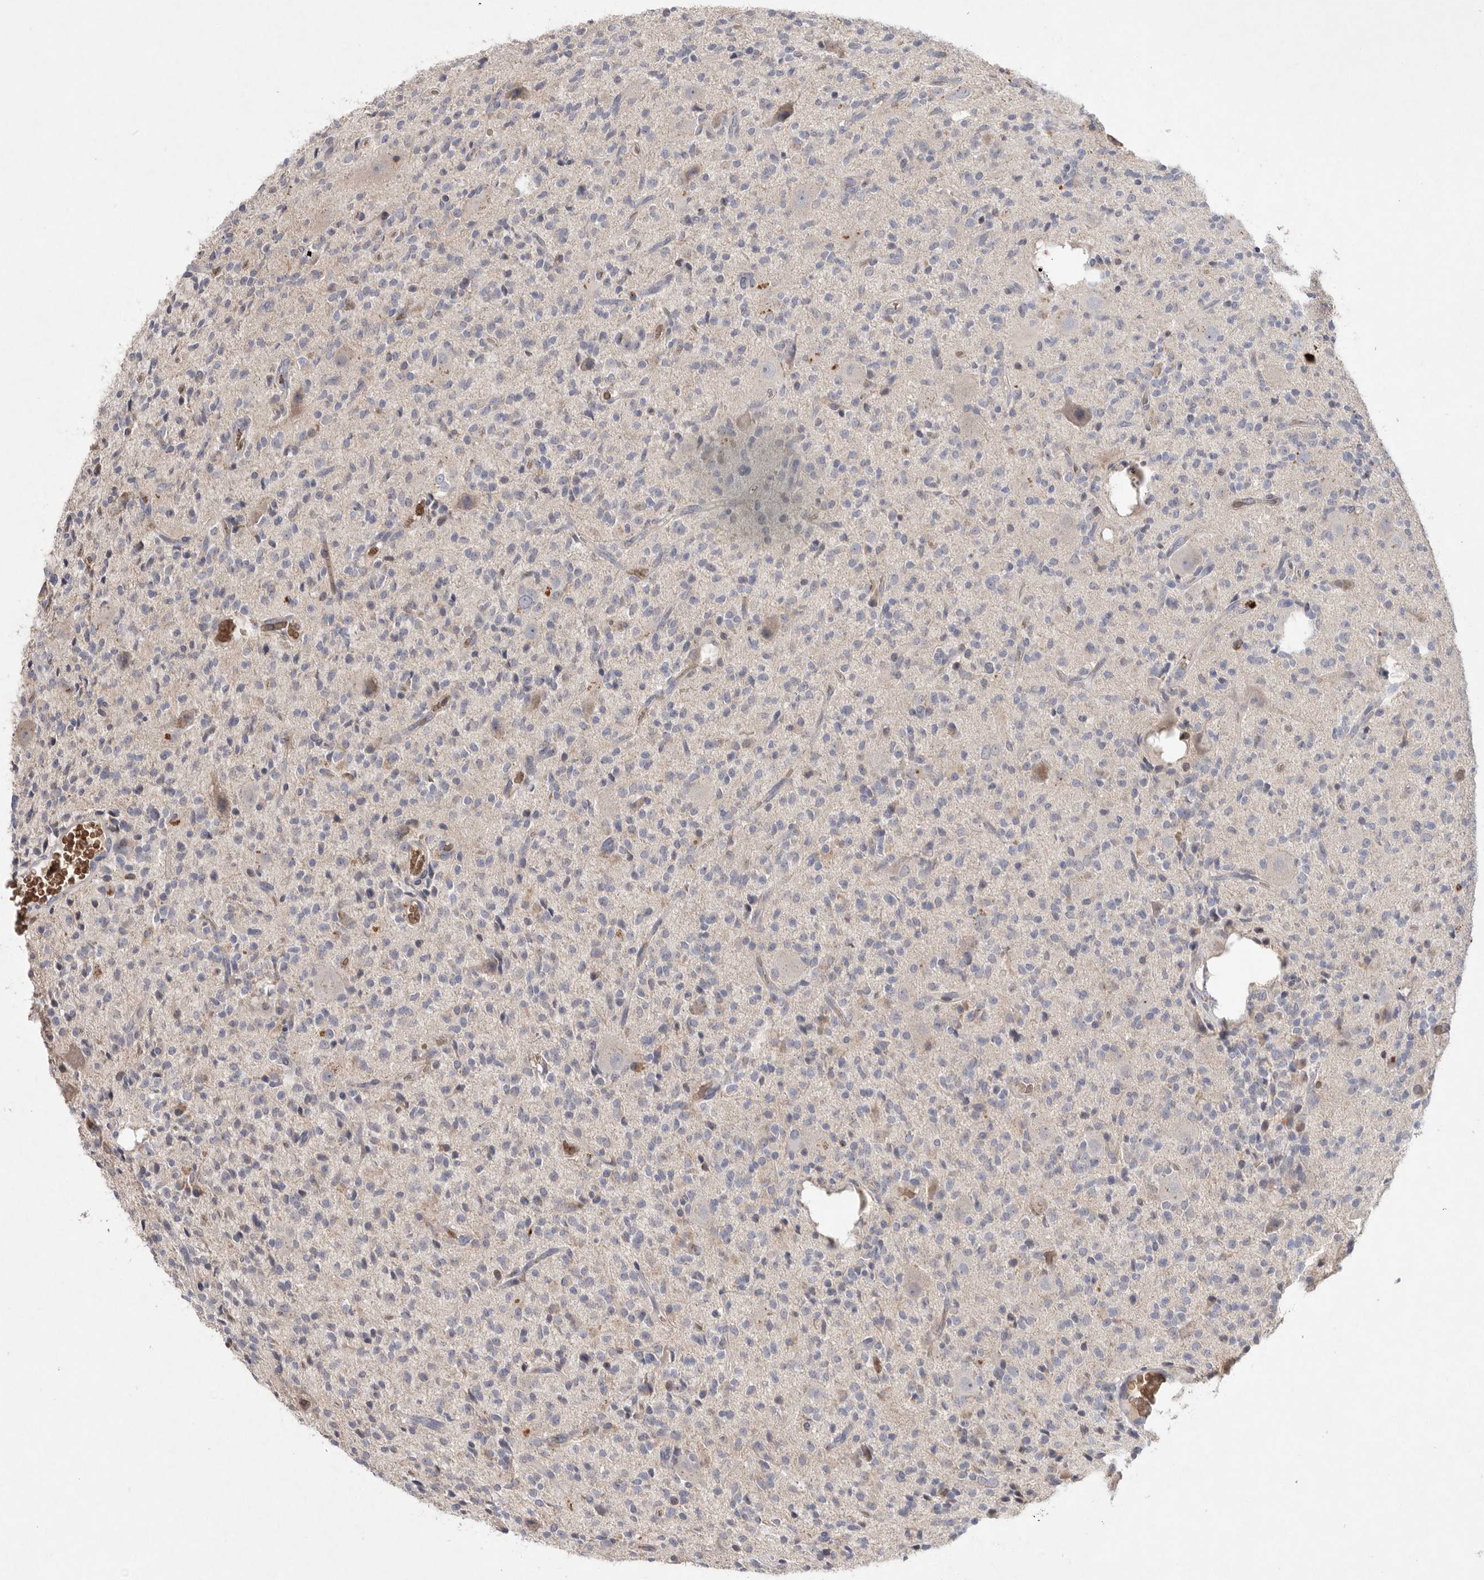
{"staining": {"intensity": "negative", "quantity": "none", "location": "none"}, "tissue": "glioma", "cell_type": "Tumor cells", "image_type": "cancer", "snomed": [{"axis": "morphology", "description": "Glioma, malignant, High grade"}, {"axis": "topography", "description": "Brain"}], "caption": "Immunohistochemistry of glioma displays no expression in tumor cells.", "gene": "TNFSF14", "patient": {"sex": "male", "age": 34}}